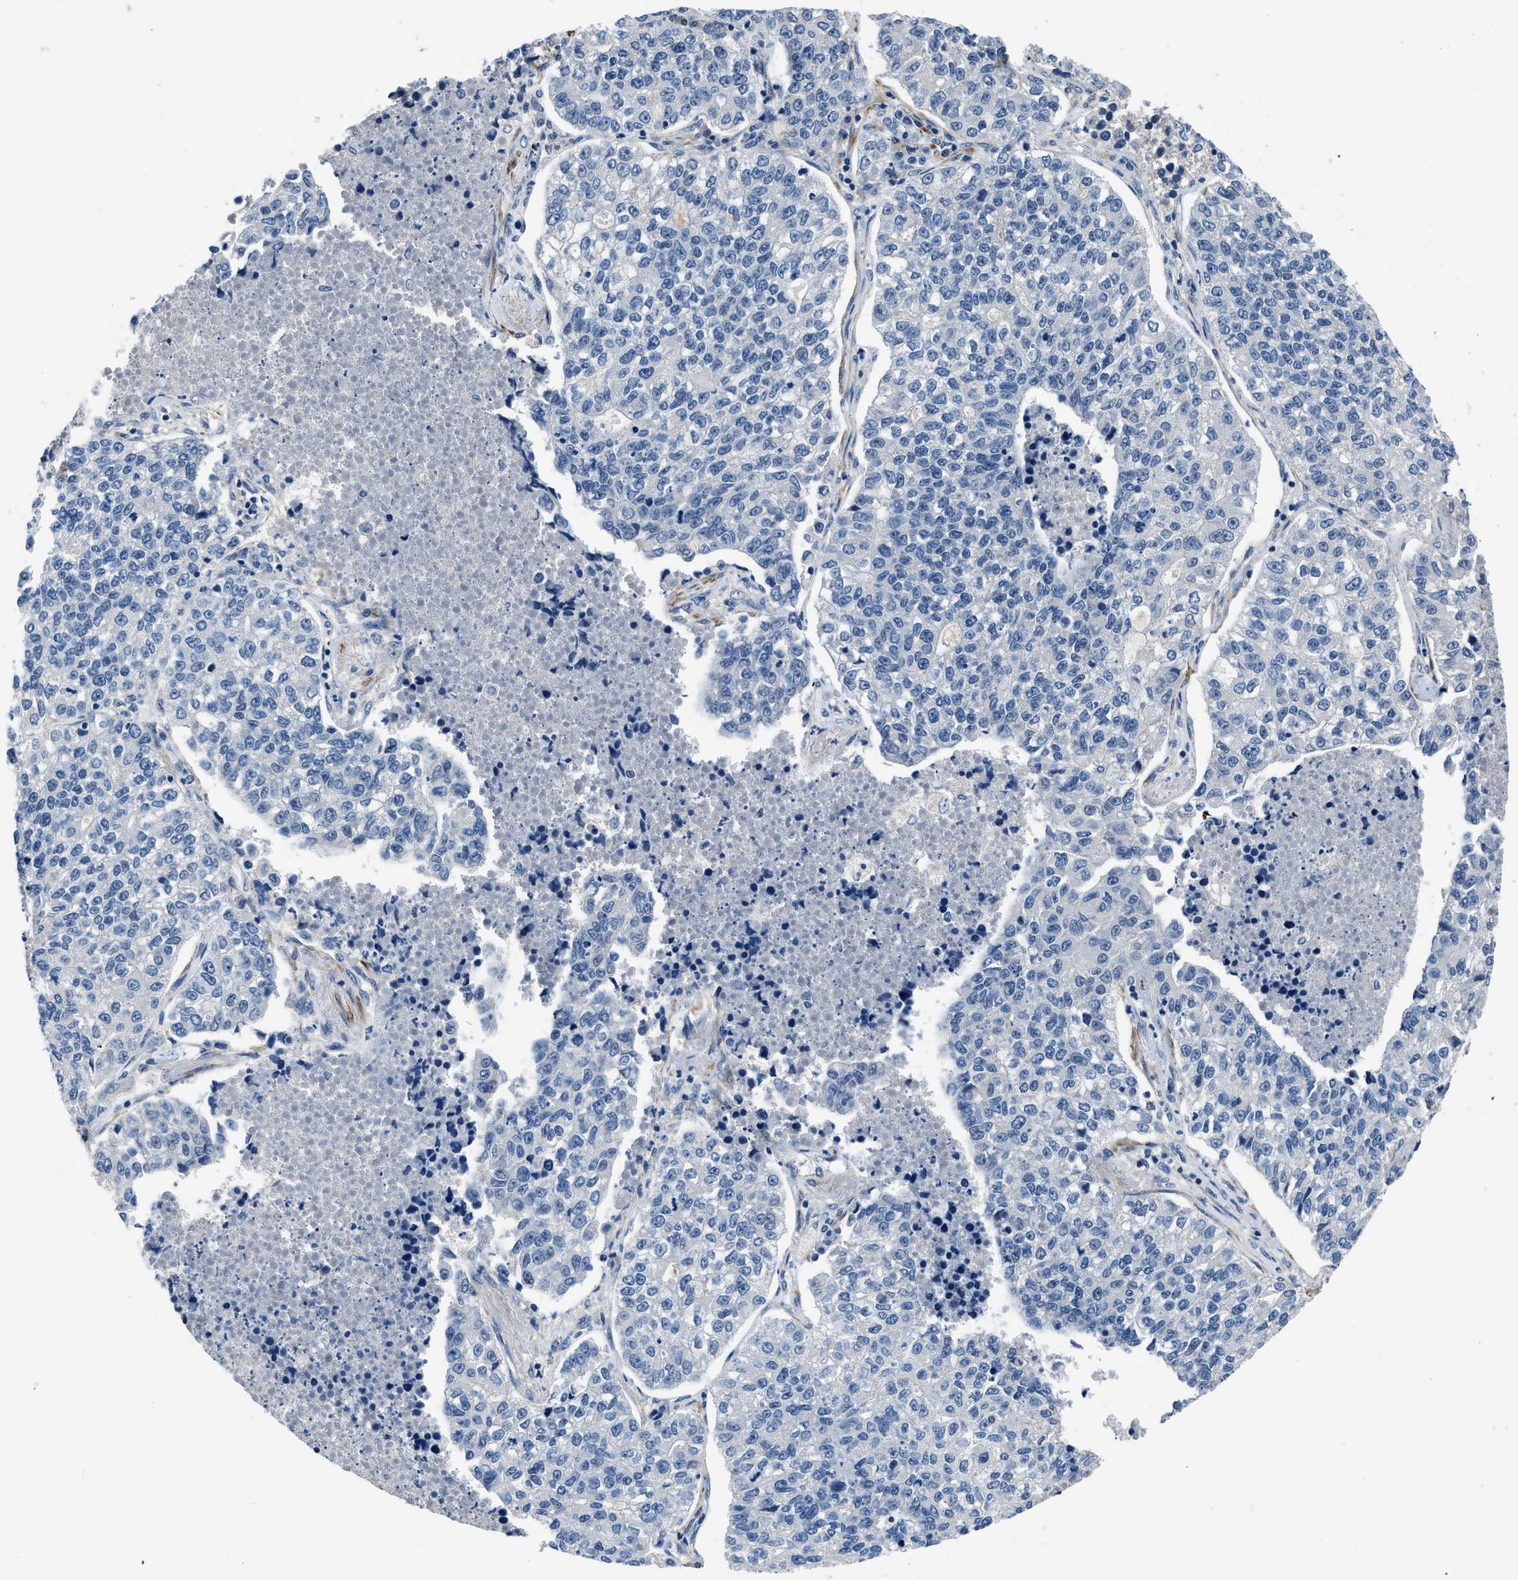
{"staining": {"intensity": "negative", "quantity": "none", "location": "none"}, "tissue": "lung cancer", "cell_type": "Tumor cells", "image_type": "cancer", "snomed": [{"axis": "morphology", "description": "Adenocarcinoma, NOS"}, {"axis": "topography", "description": "Lung"}], "caption": "Tumor cells are negative for protein expression in human lung adenocarcinoma.", "gene": "LANCL2", "patient": {"sex": "male", "age": 49}}